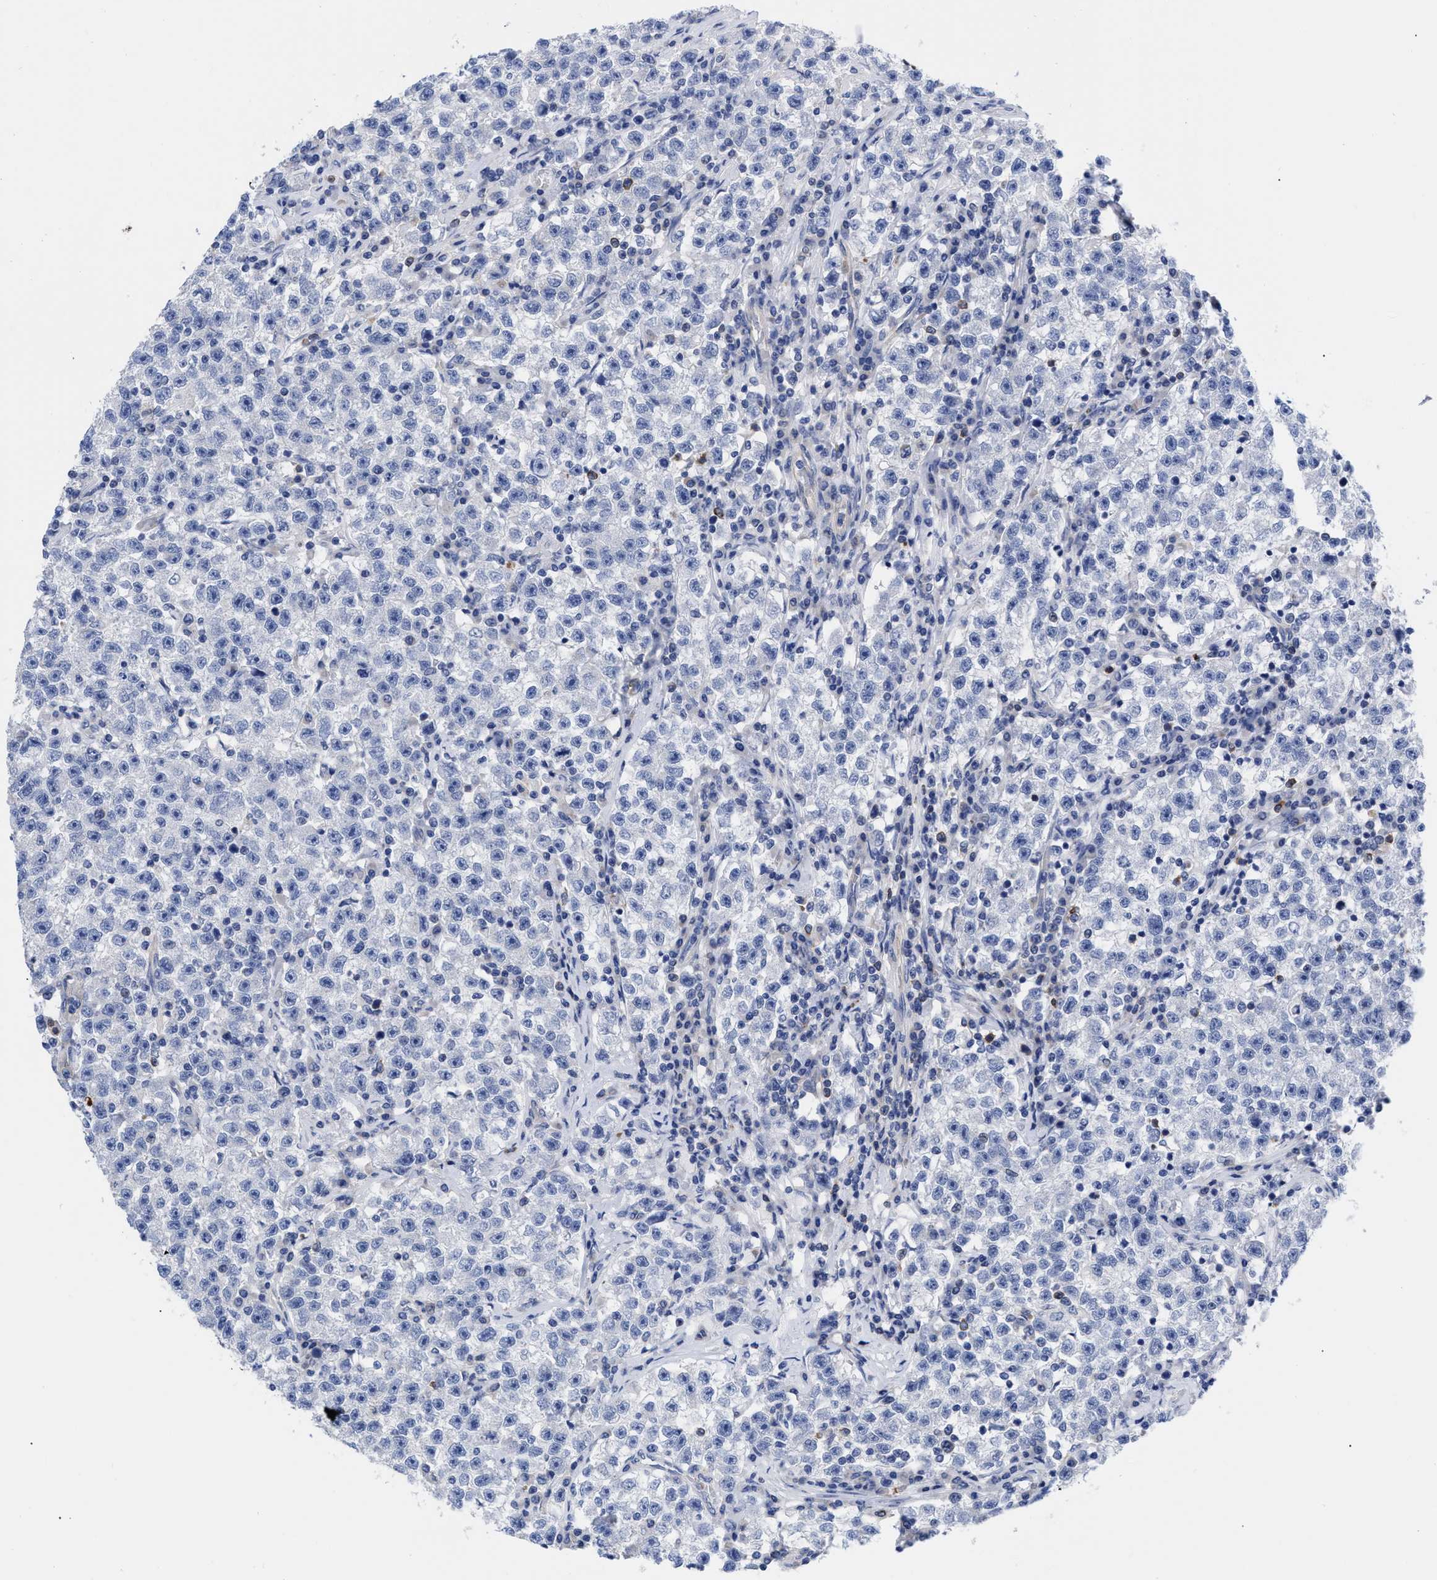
{"staining": {"intensity": "negative", "quantity": "none", "location": "none"}, "tissue": "testis cancer", "cell_type": "Tumor cells", "image_type": "cancer", "snomed": [{"axis": "morphology", "description": "Seminoma, NOS"}, {"axis": "topography", "description": "Testis"}], "caption": "This is a histopathology image of IHC staining of seminoma (testis), which shows no staining in tumor cells.", "gene": "IRAG2", "patient": {"sex": "male", "age": 22}}